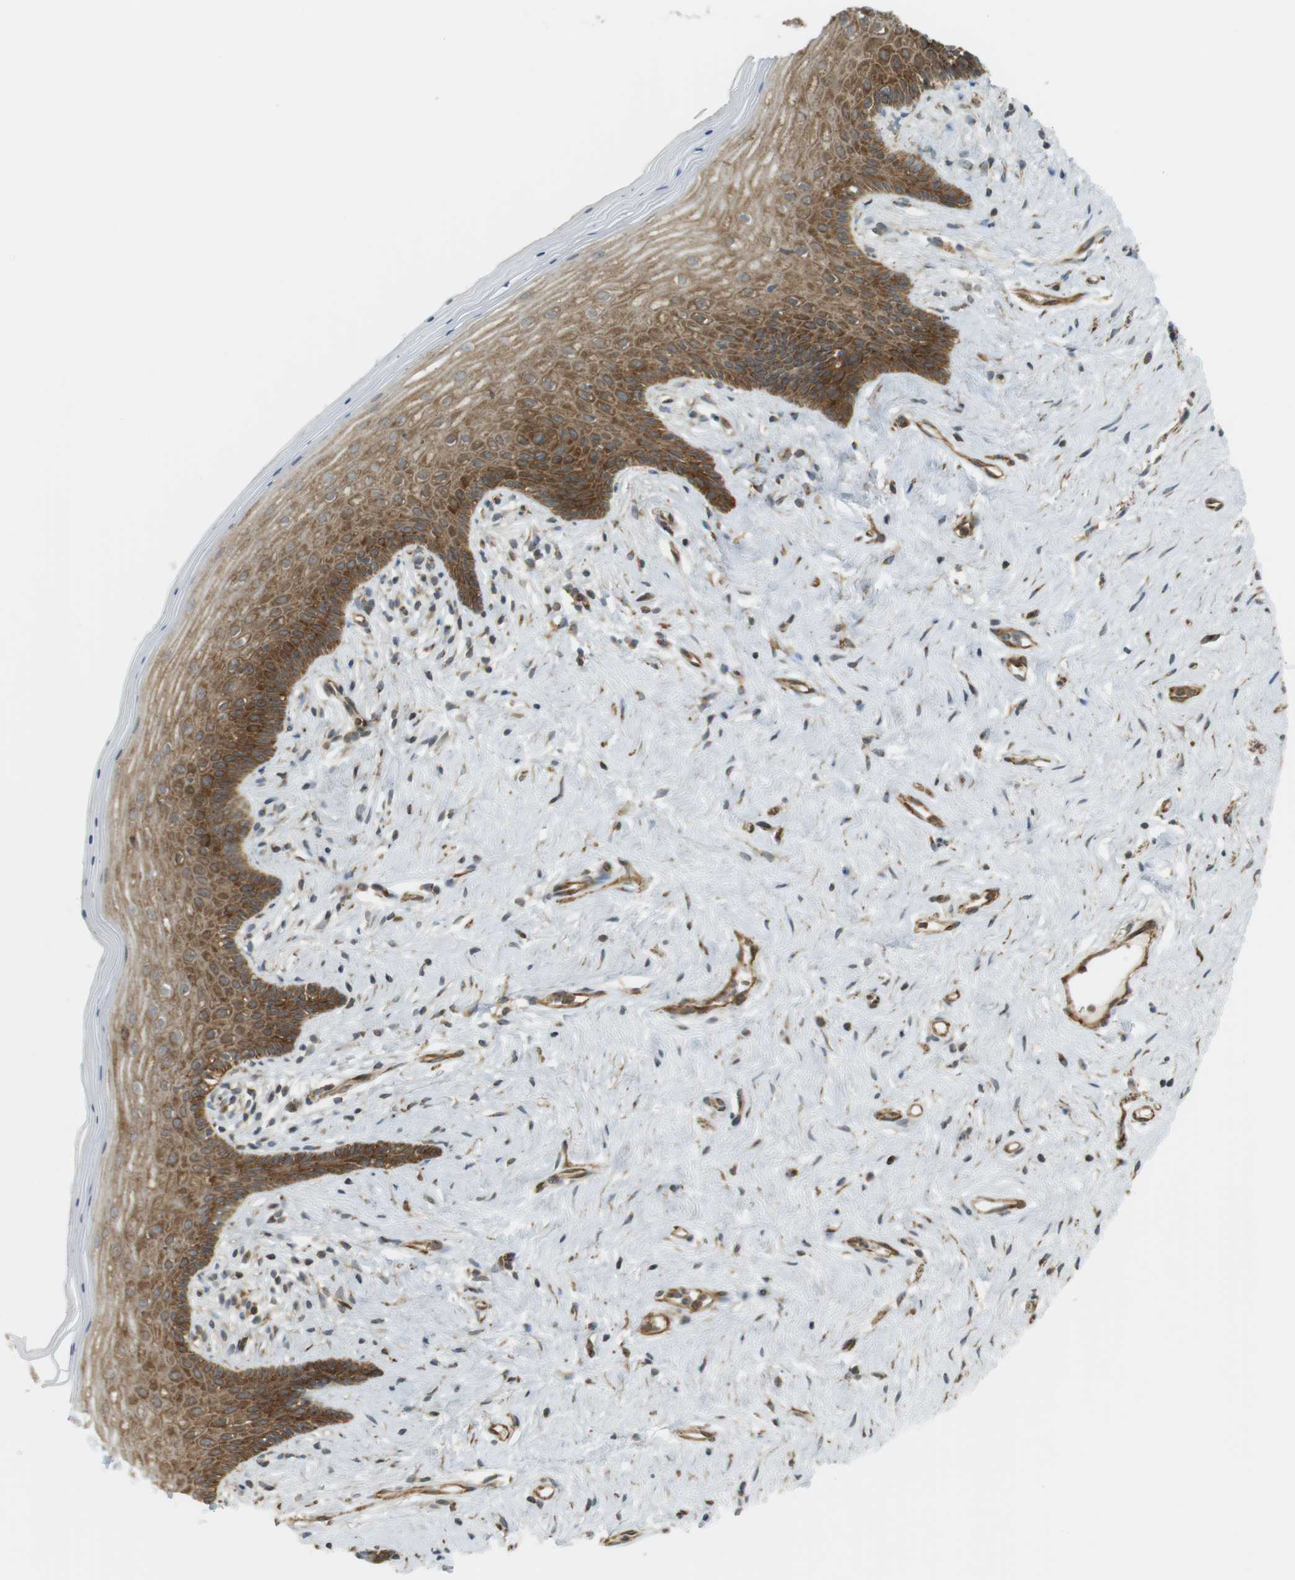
{"staining": {"intensity": "moderate", "quantity": ">75%", "location": "cytoplasmic/membranous"}, "tissue": "vagina", "cell_type": "Squamous epithelial cells", "image_type": "normal", "snomed": [{"axis": "morphology", "description": "Normal tissue, NOS"}, {"axis": "topography", "description": "Vagina"}], "caption": "Protein positivity by immunohistochemistry exhibits moderate cytoplasmic/membranous expression in about >75% of squamous epithelial cells in normal vagina.", "gene": "PA2G4", "patient": {"sex": "female", "age": 44}}